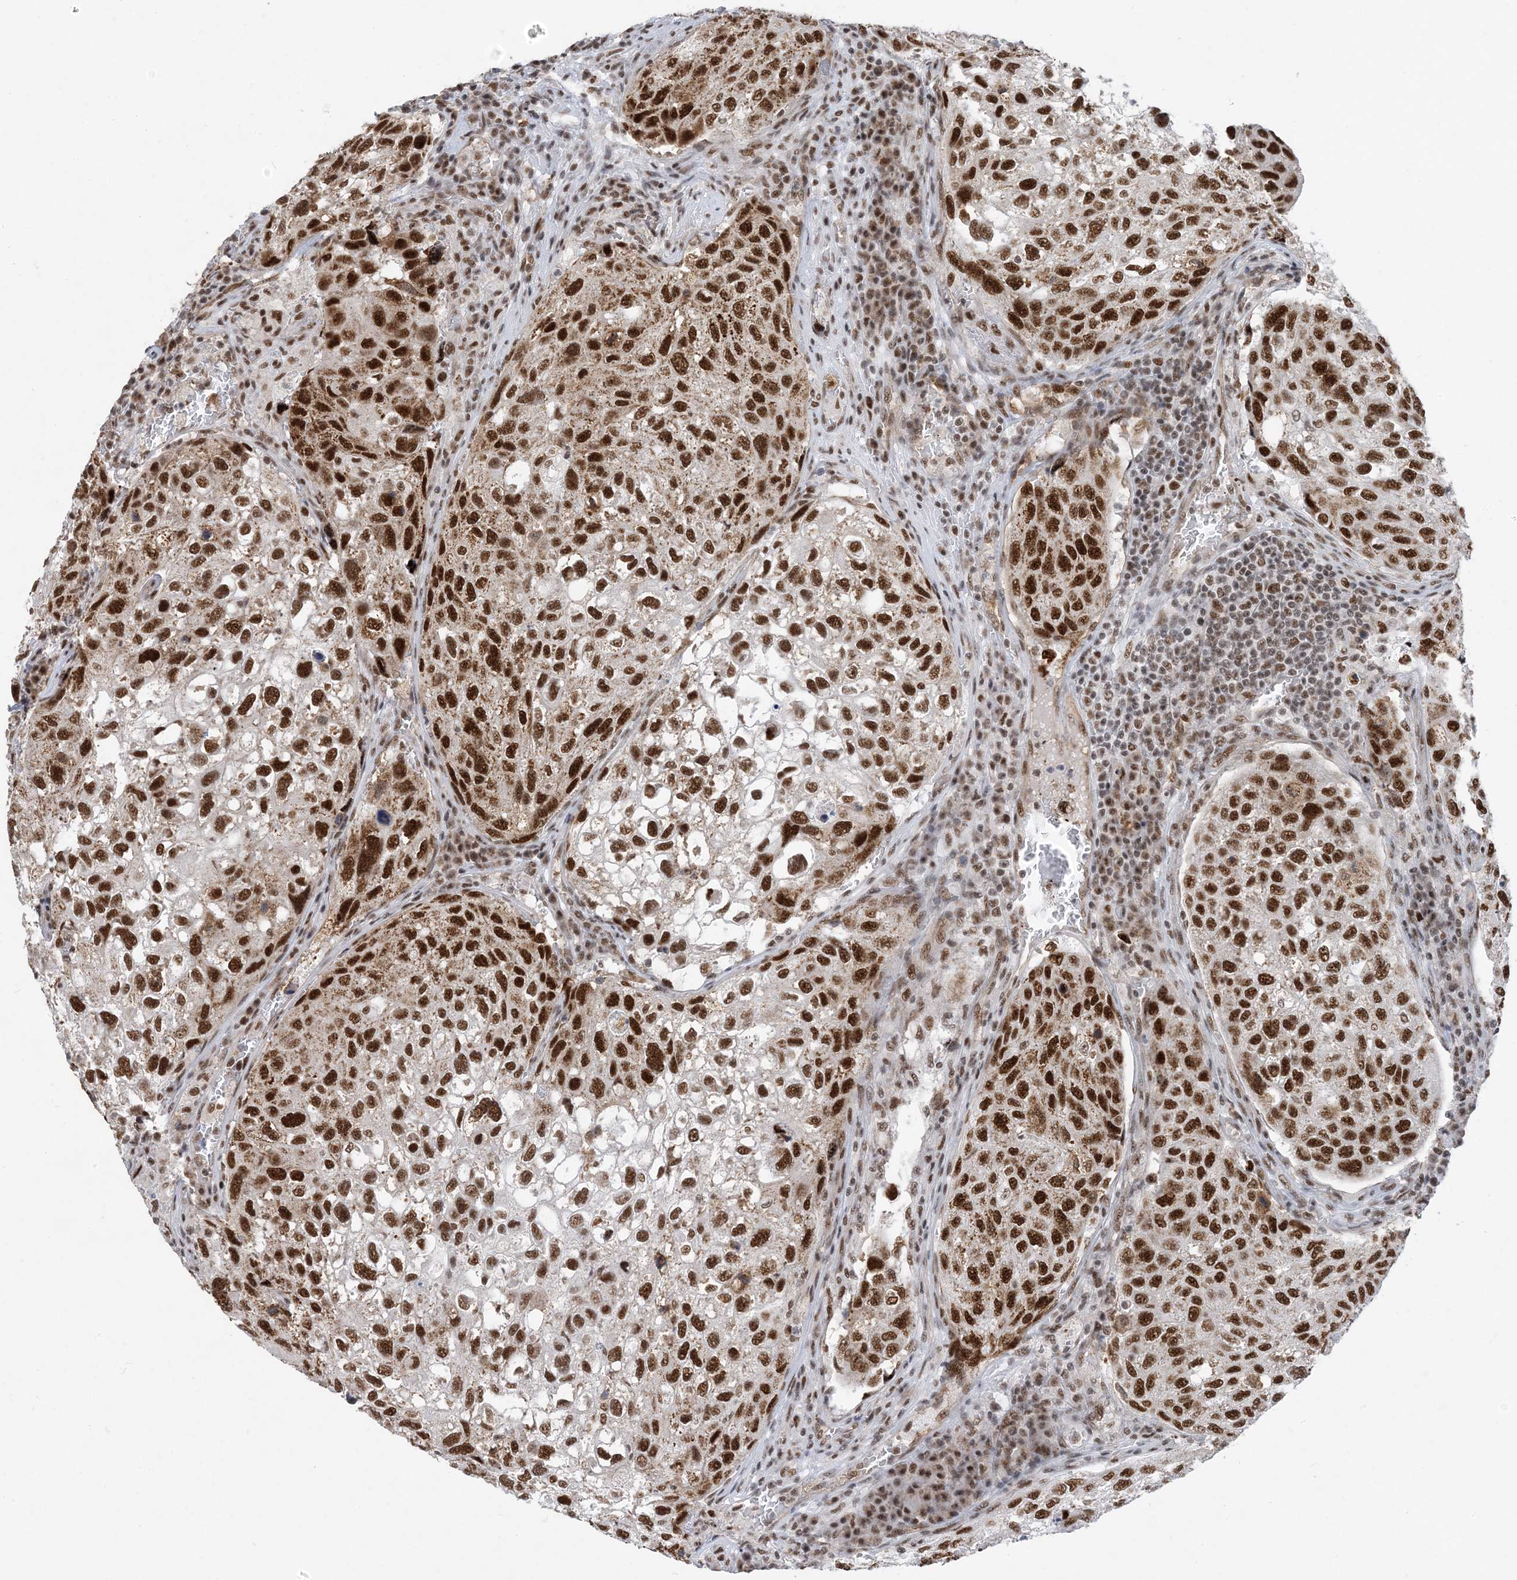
{"staining": {"intensity": "strong", "quantity": ">75%", "location": "cytoplasmic/membranous,nuclear"}, "tissue": "urothelial cancer", "cell_type": "Tumor cells", "image_type": "cancer", "snomed": [{"axis": "morphology", "description": "Urothelial carcinoma, High grade"}, {"axis": "topography", "description": "Lymph node"}, {"axis": "topography", "description": "Urinary bladder"}], "caption": "This micrograph exhibits urothelial cancer stained with IHC to label a protein in brown. The cytoplasmic/membranous and nuclear of tumor cells show strong positivity for the protein. Nuclei are counter-stained blue.", "gene": "SF3A3", "patient": {"sex": "male", "age": 51}}